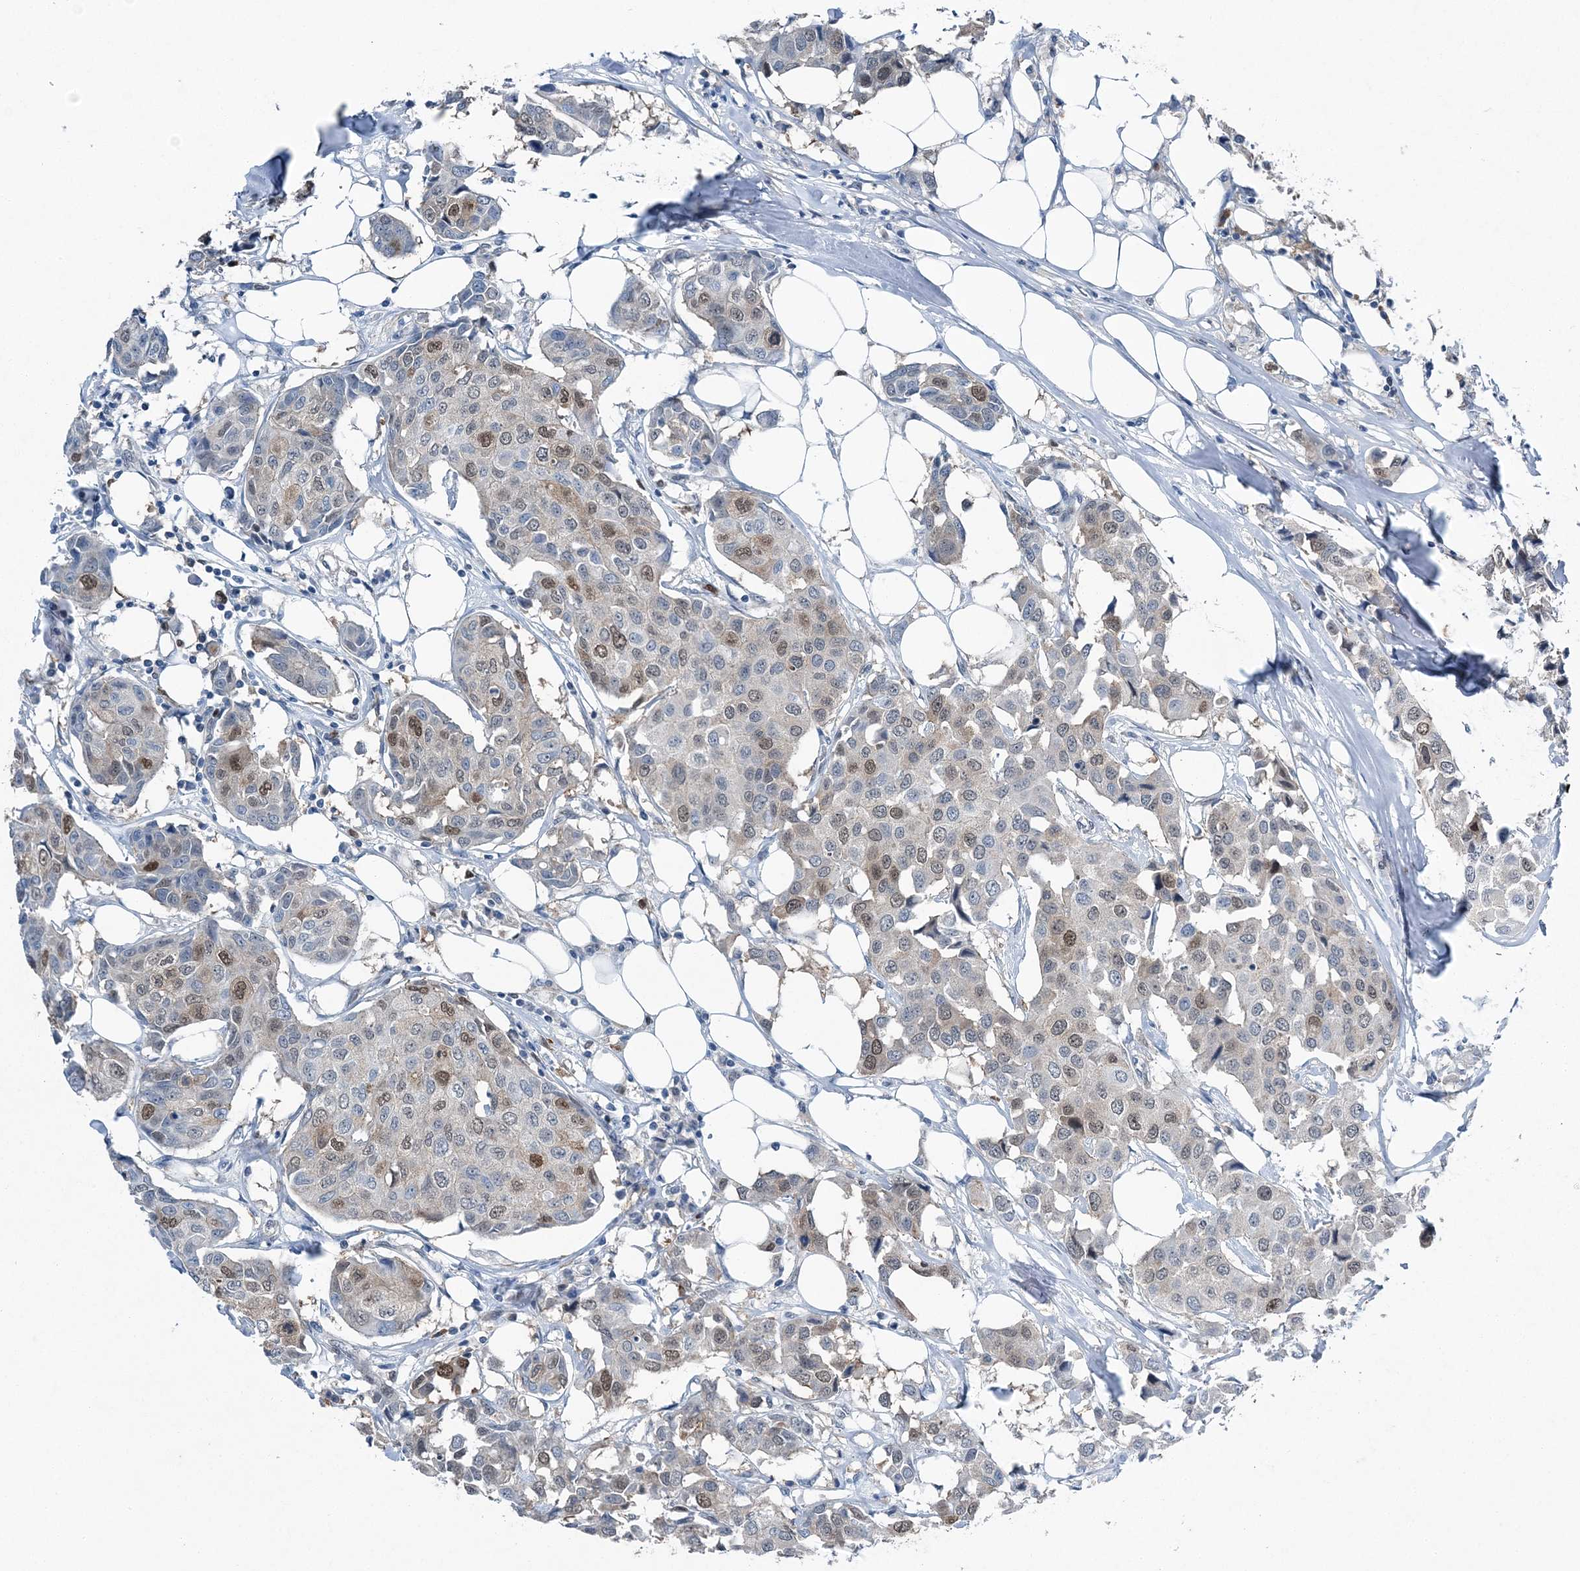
{"staining": {"intensity": "moderate", "quantity": "<25%", "location": "nuclear"}, "tissue": "breast cancer", "cell_type": "Tumor cells", "image_type": "cancer", "snomed": [{"axis": "morphology", "description": "Duct carcinoma"}, {"axis": "topography", "description": "Breast"}], "caption": "IHC (DAB (3,3'-diaminobenzidine)) staining of breast infiltrating ductal carcinoma shows moderate nuclear protein staining in about <25% of tumor cells.", "gene": "HAT1", "patient": {"sex": "female", "age": 80}}